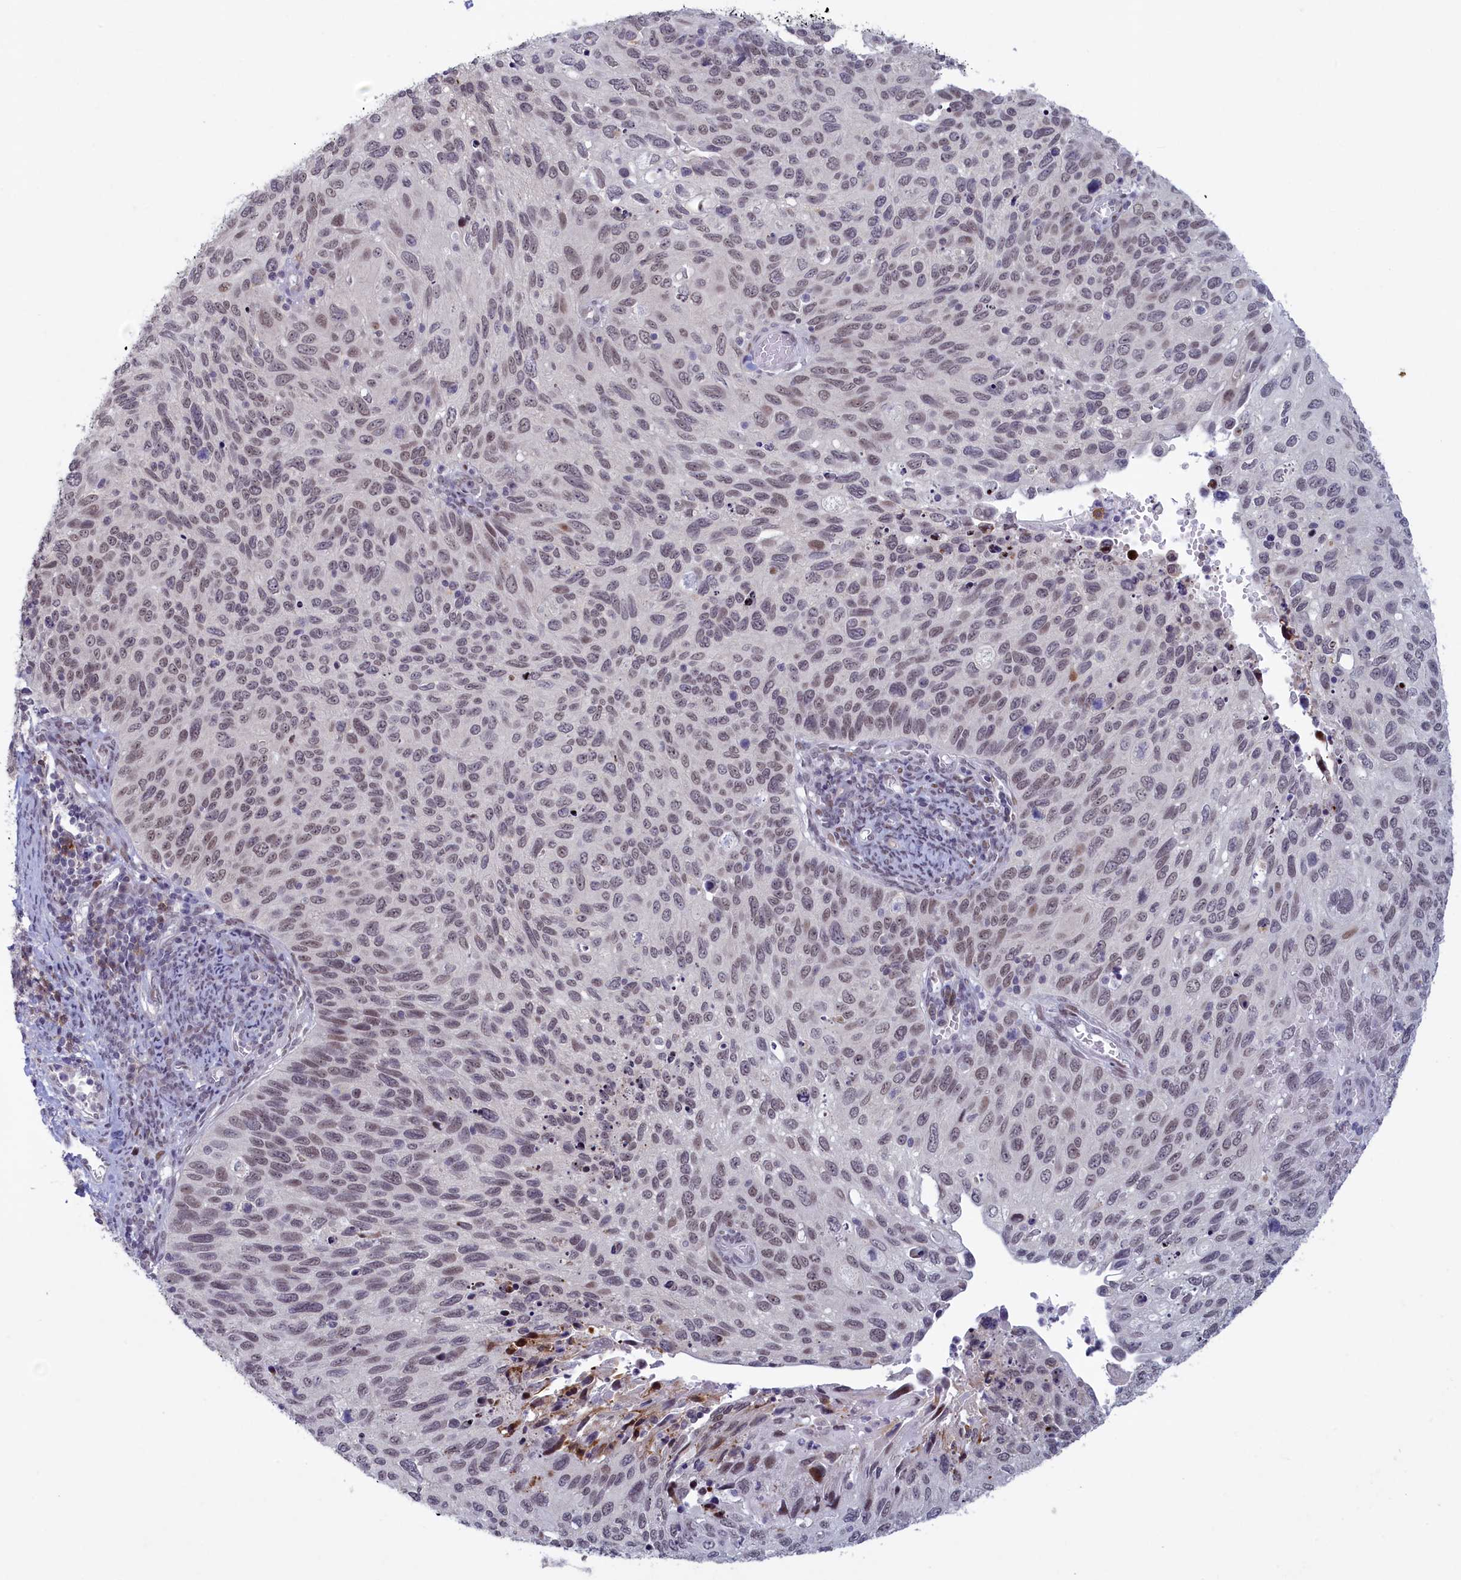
{"staining": {"intensity": "weak", "quantity": "<25%", "location": "nuclear"}, "tissue": "cervical cancer", "cell_type": "Tumor cells", "image_type": "cancer", "snomed": [{"axis": "morphology", "description": "Squamous cell carcinoma, NOS"}, {"axis": "topography", "description": "Cervix"}], "caption": "This is an IHC histopathology image of human cervical cancer (squamous cell carcinoma). There is no positivity in tumor cells.", "gene": "ATF7IP2", "patient": {"sex": "female", "age": 70}}